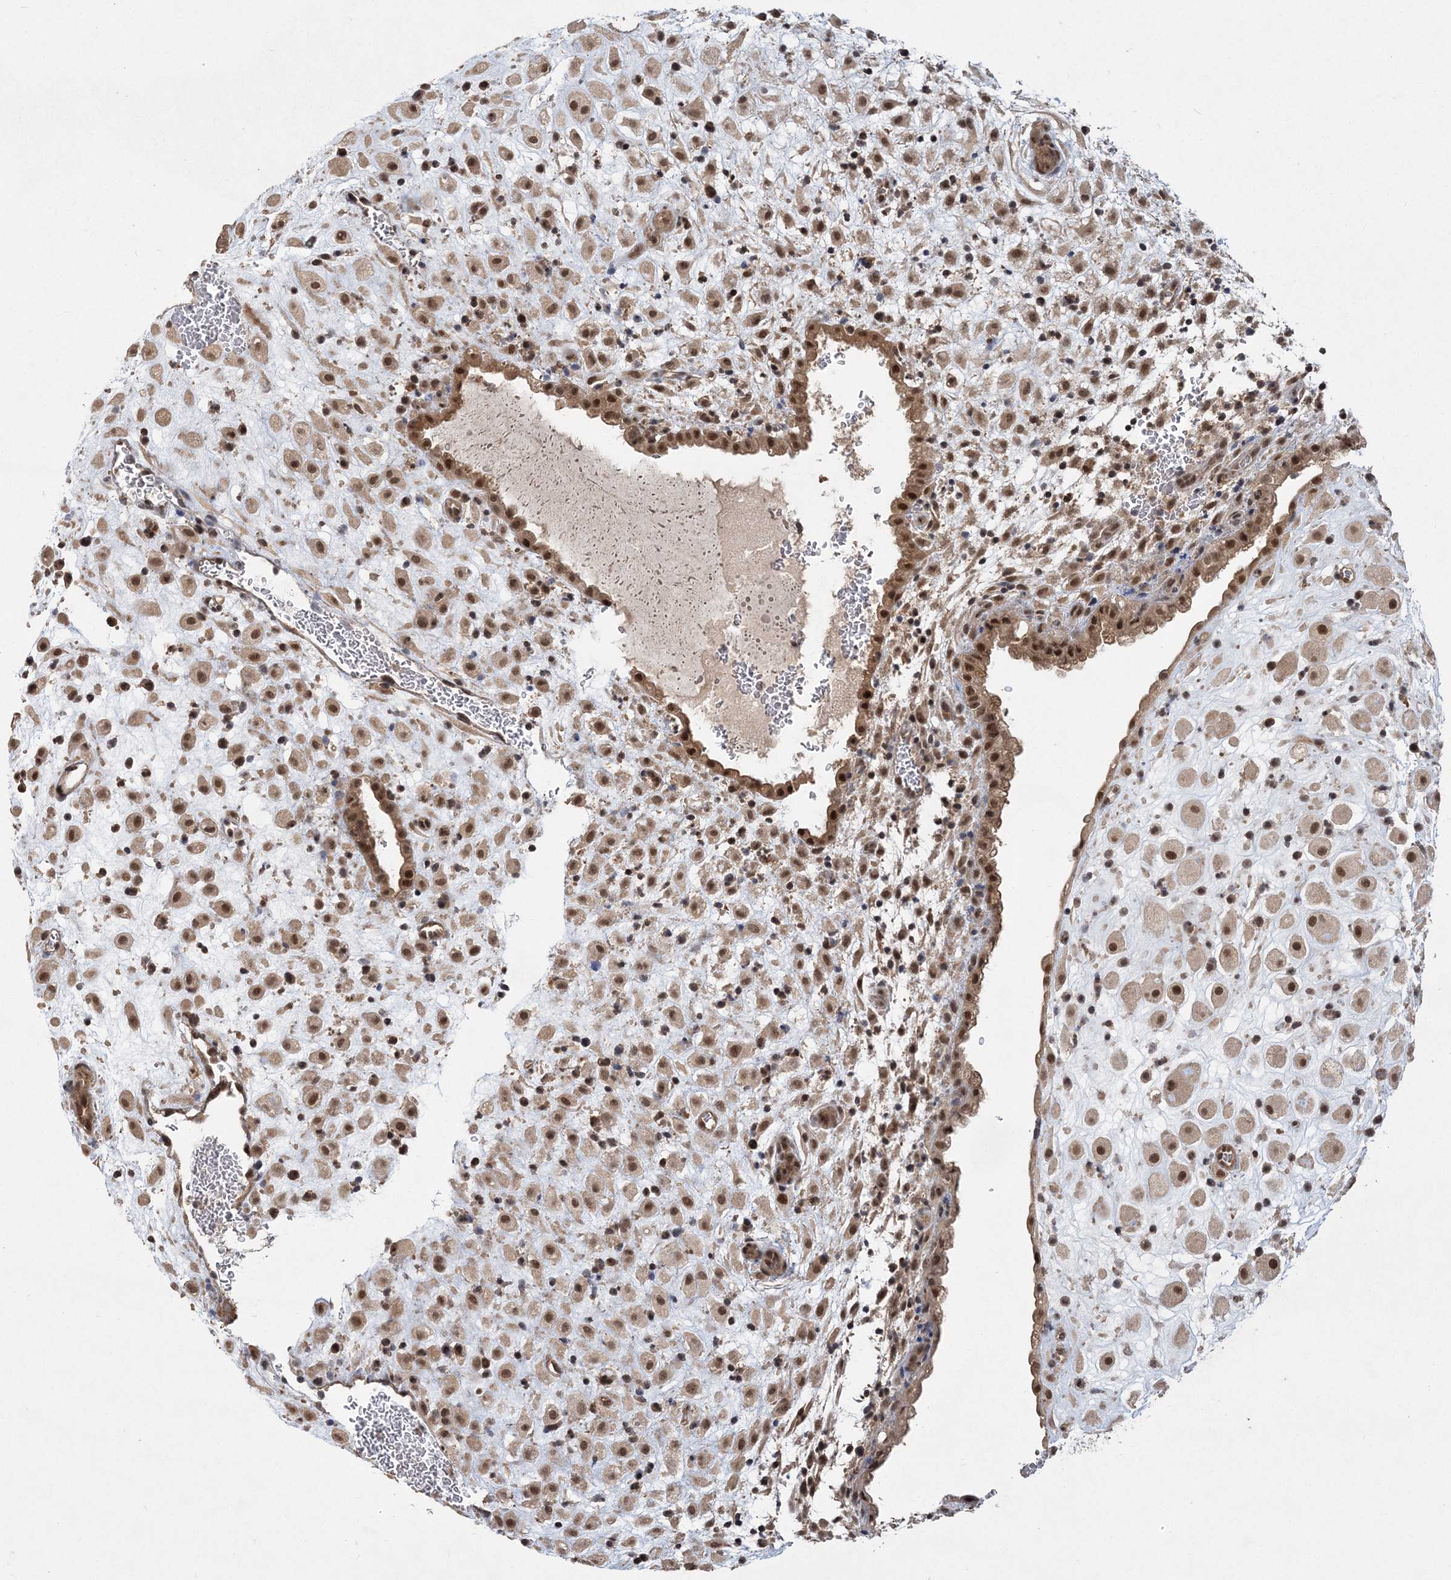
{"staining": {"intensity": "moderate", "quantity": ">75%", "location": "nuclear"}, "tissue": "placenta", "cell_type": "Decidual cells", "image_type": "normal", "snomed": [{"axis": "morphology", "description": "Normal tissue, NOS"}, {"axis": "topography", "description": "Placenta"}], "caption": "Moderate nuclear positivity for a protein is appreciated in about >75% of decidual cells of benign placenta using immunohistochemistry.", "gene": "COPS7B", "patient": {"sex": "female", "age": 35}}